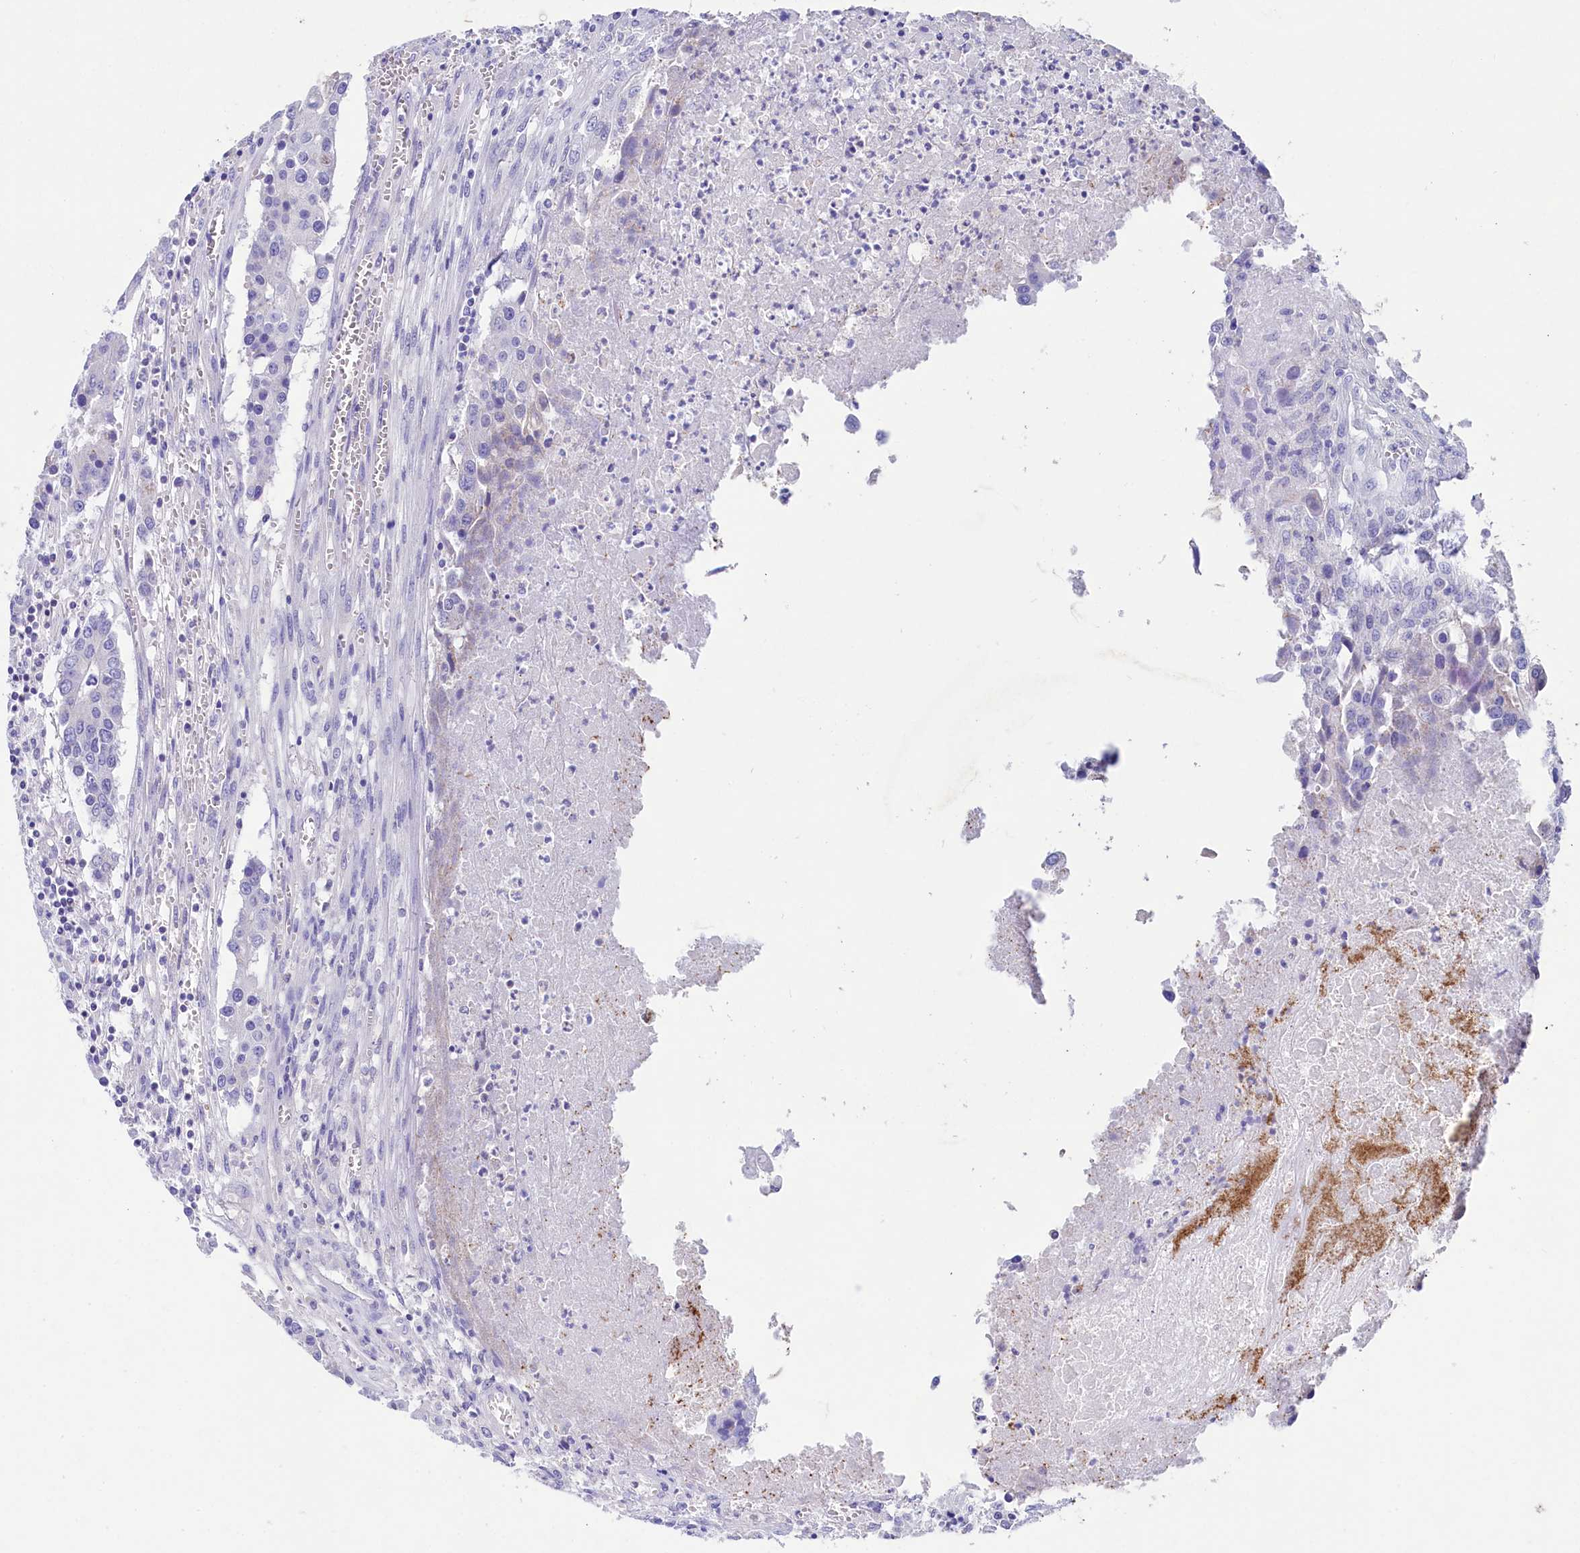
{"staining": {"intensity": "negative", "quantity": "none", "location": "none"}, "tissue": "colorectal cancer", "cell_type": "Tumor cells", "image_type": "cancer", "snomed": [{"axis": "morphology", "description": "Adenocarcinoma, NOS"}, {"axis": "topography", "description": "Colon"}], "caption": "IHC photomicrograph of neoplastic tissue: human colorectal adenocarcinoma stained with DAB shows no significant protein staining in tumor cells.", "gene": "VPS26B", "patient": {"sex": "male", "age": 77}}